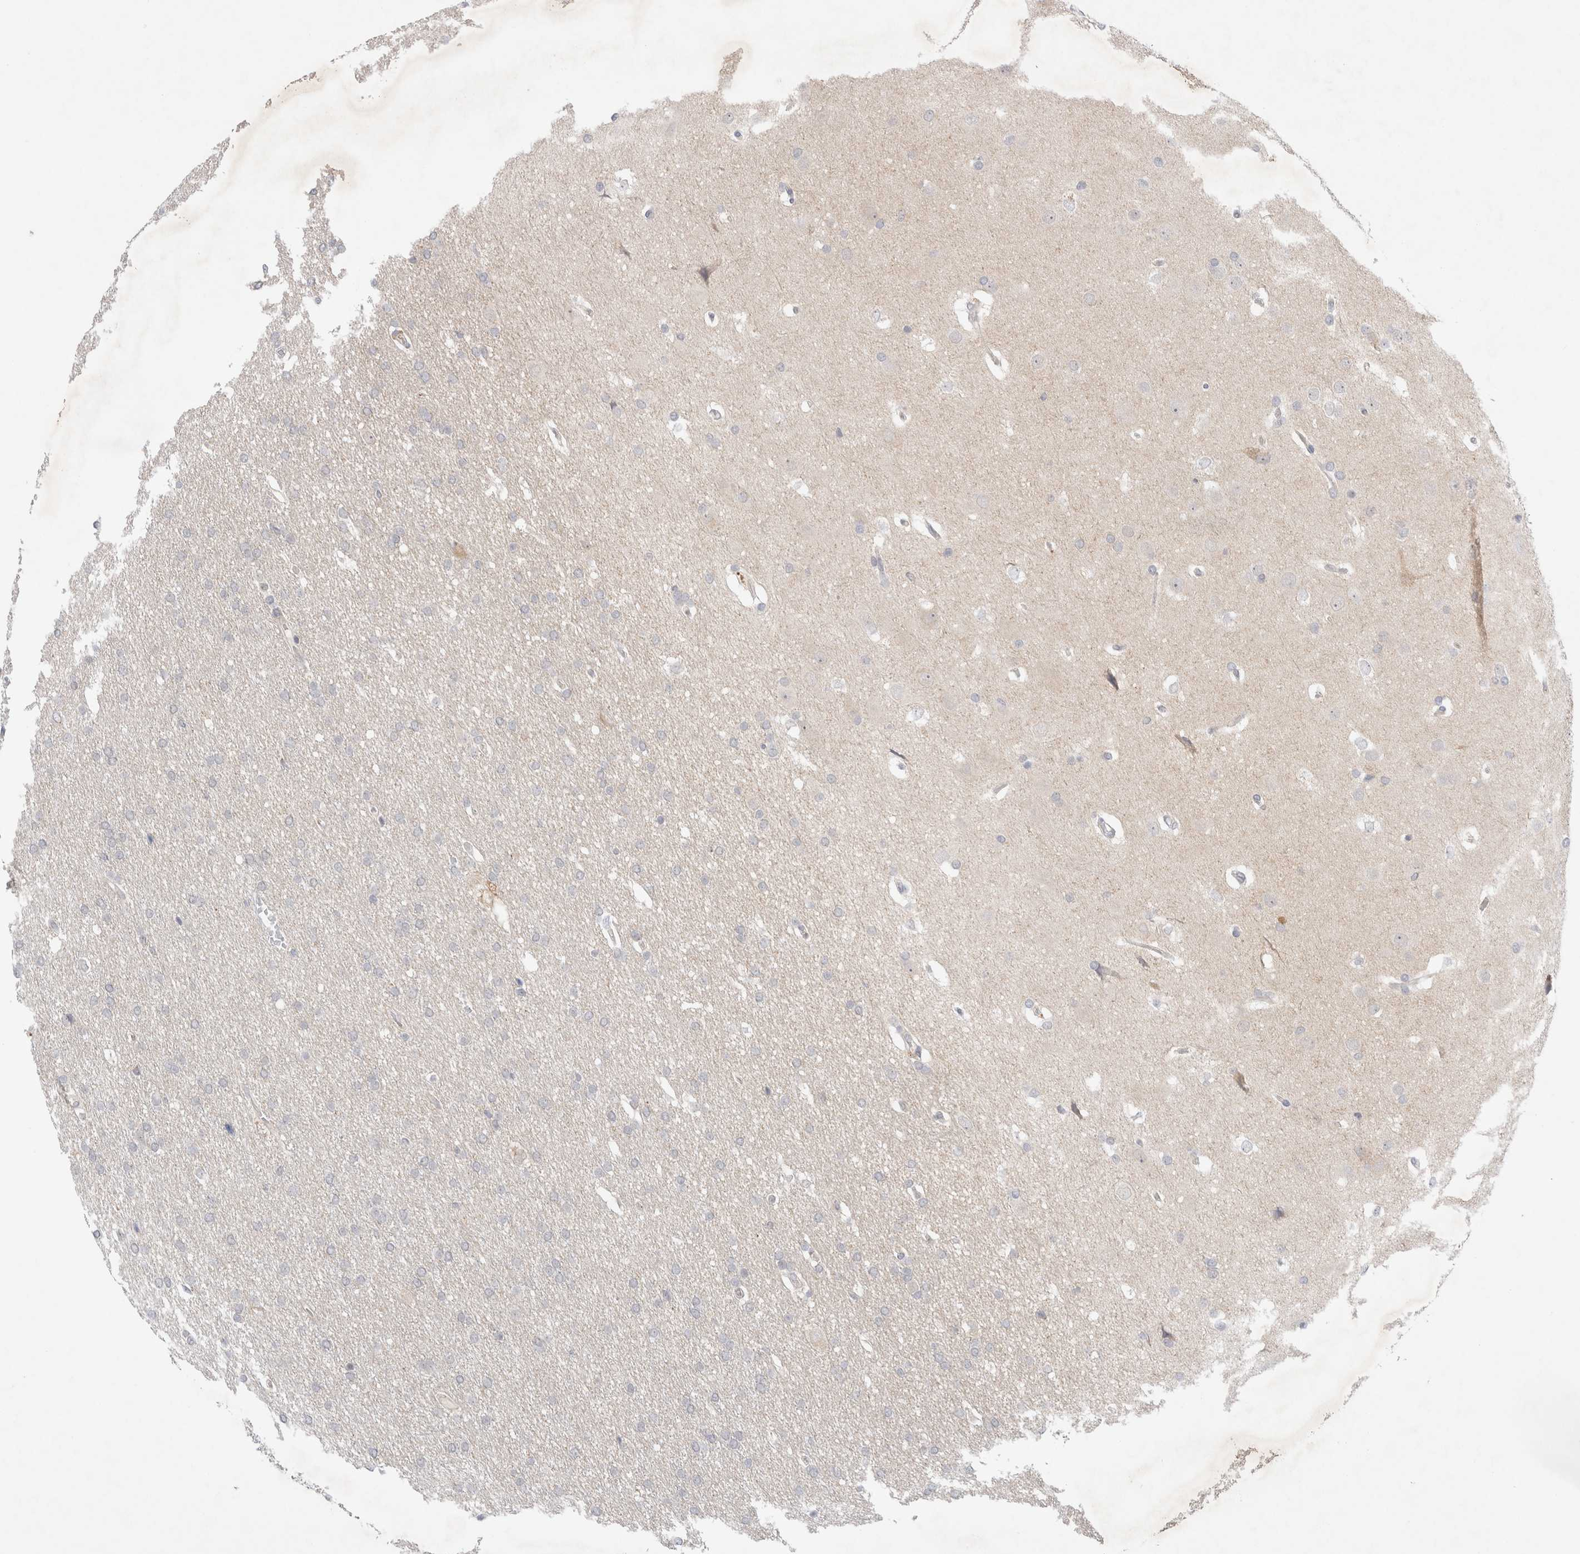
{"staining": {"intensity": "negative", "quantity": "none", "location": "none"}, "tissue": "glioma", "cell_type": "Tumor cells", "image_type": "cancer", "snomed": [{"axis": "morphology", "description": "Glioma, malignant, Low grade"}, {"axis": "topography", "description": "Brain"}], "caption": "Malignant low-grade glioma was stained to show a protein in brown. There is no significant expression in tumor cells. (DAB IHC with hematoxylin counter stain).", "gene": "BICD2", "patient": {"sex": "female", "age": 37}}